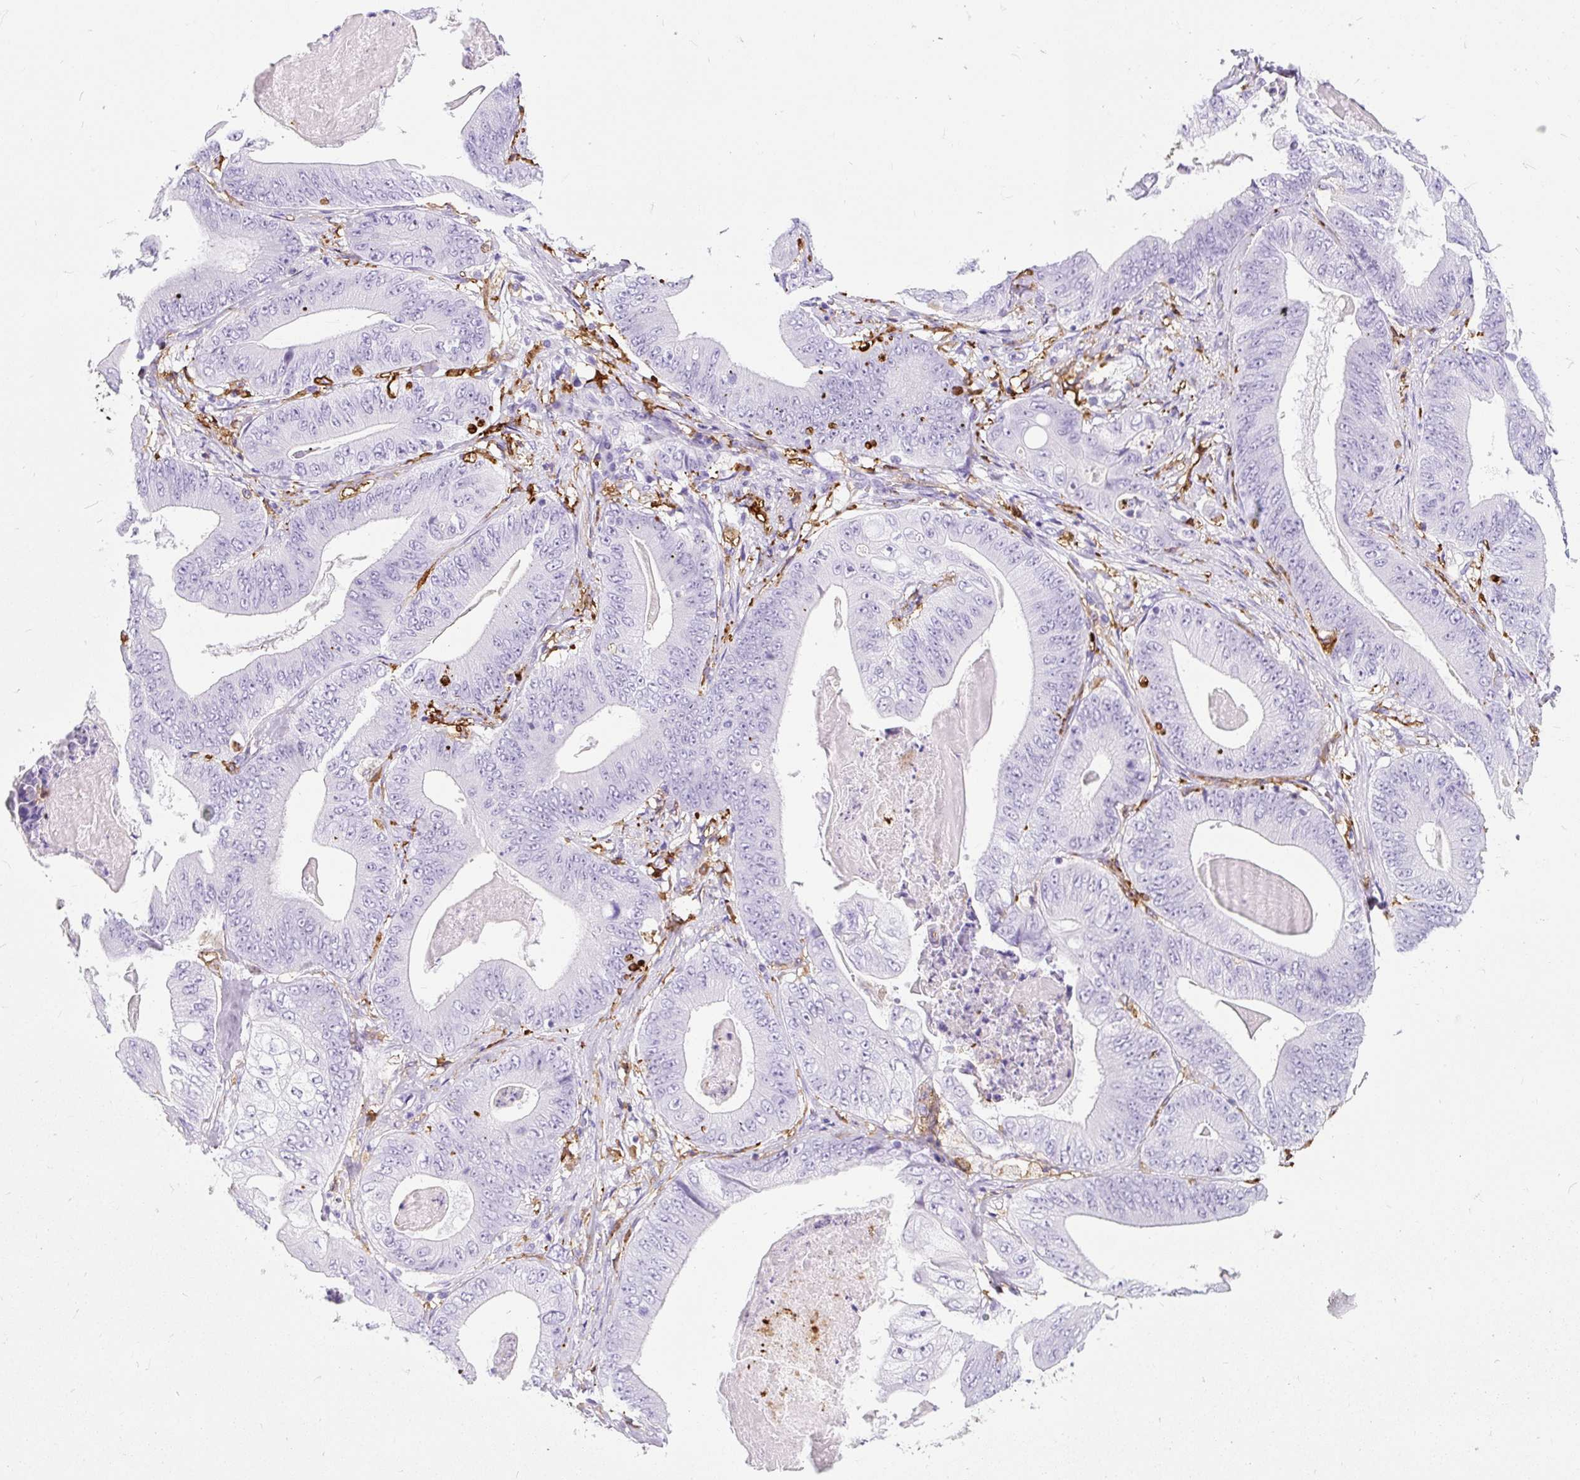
{"staining": {"intensity": "negative", "quantity": "none", "location": "none"}, "tissue": "stomach cancer", "cell_type": "Tumor cells", "image_type": "cancer", "snomed": [{"axis": "morphology", "description": "Adenocarcinoma, NOS"}, {"axis": "topography", "description": "Stomach"}], "caption": "High magnification brightfield microscopy of adenocarcinoma (stomach) stained with DAB (3,3'-diaminobenzidine) (brown) and counterstained with hematoxylin (blue): tumor cells show no significant positivity.", "gene": "HLA-DRA", "patient": {"sex": "female", "age": 73}}